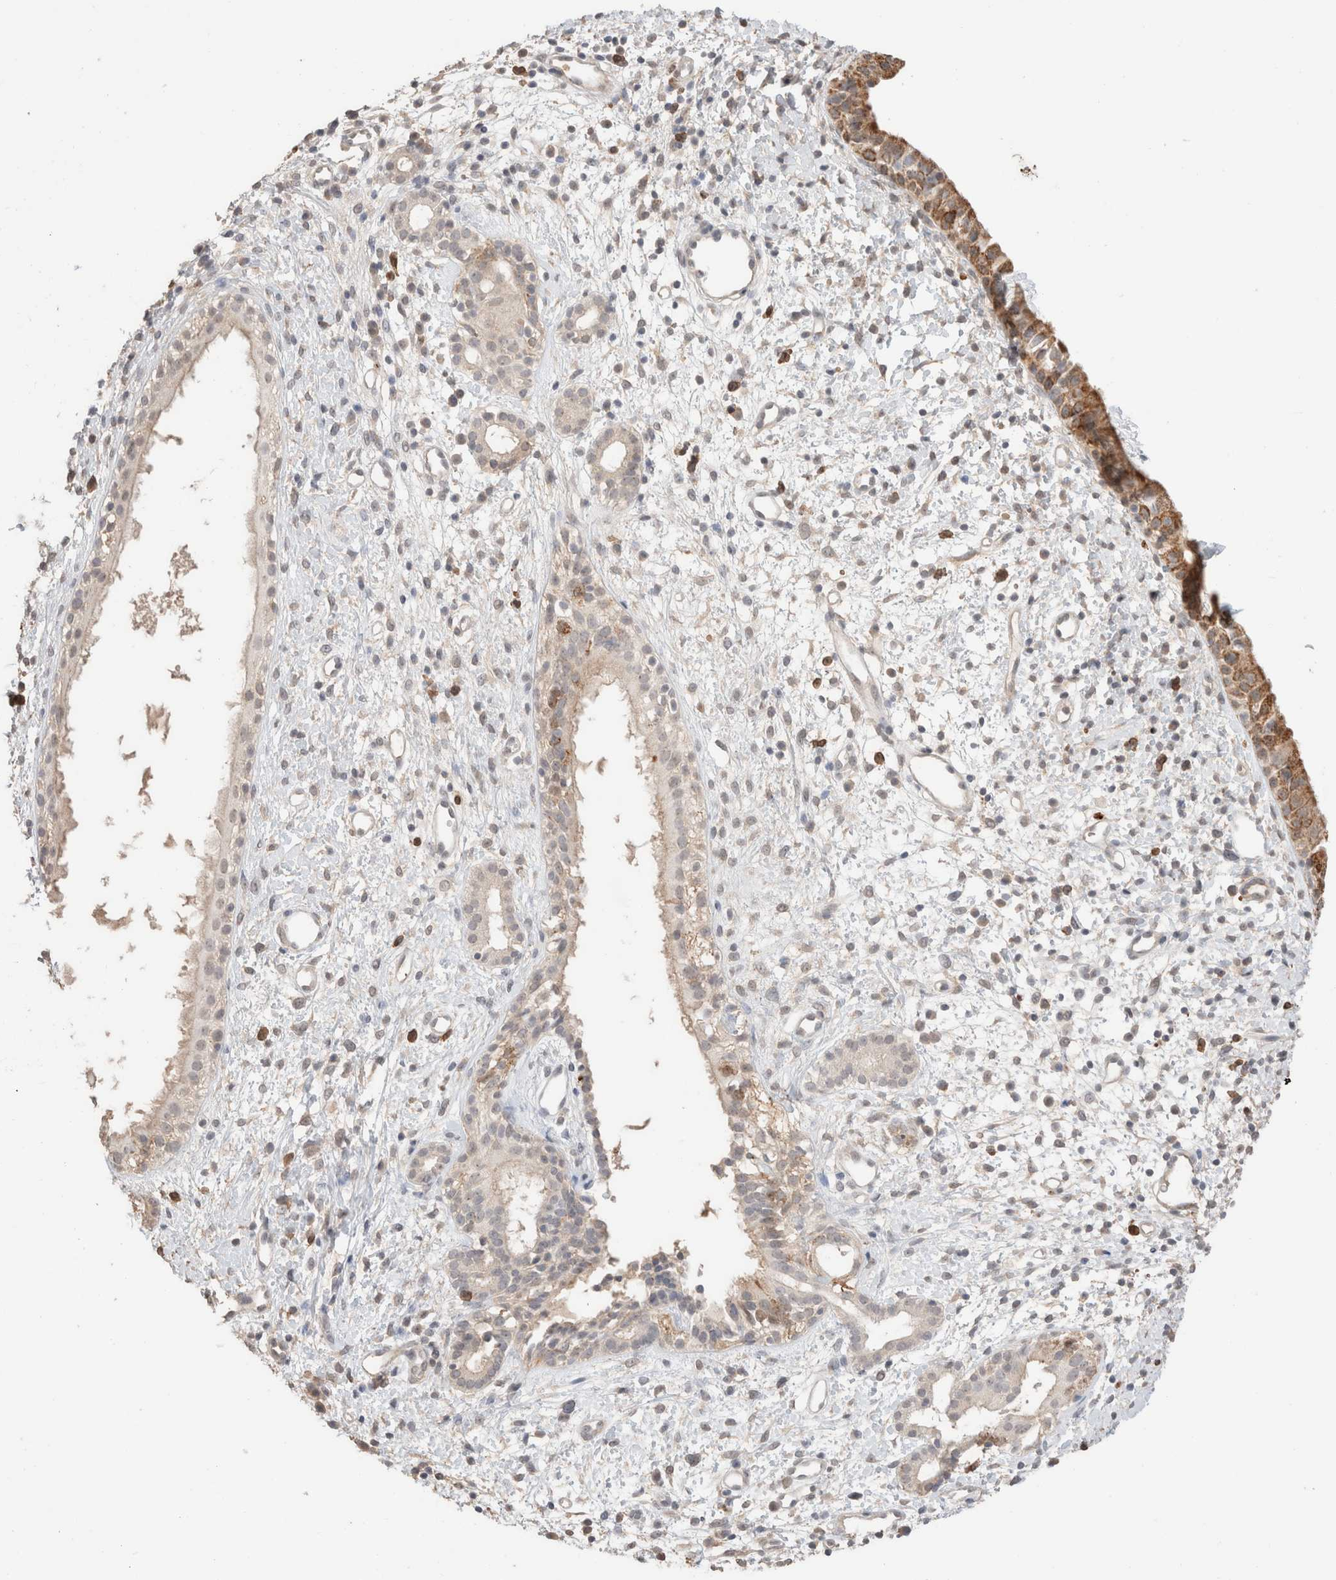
{"staining": {"intensity": "moderate", "quantity": ">75%", "location": "cytoplasmic/membranous"}, "tissue": "nasopharynx", "cell_type": "Respiratory epithelial cells", "image_type": "normal", "snomed": [{"axis": "morphology", "description": "Normal tissue, NOS"}, {"axis": "topography", "description": "Nasopharynx"}], "caption": "Immunohistochemical staining of benign human nasopharynx shows moderate cytoplasmic/membranous protein staining in about >75% of respiratory epithelial cells.", "gene": "TRIM41", "patient": {"sex": "male", "age": 22}}